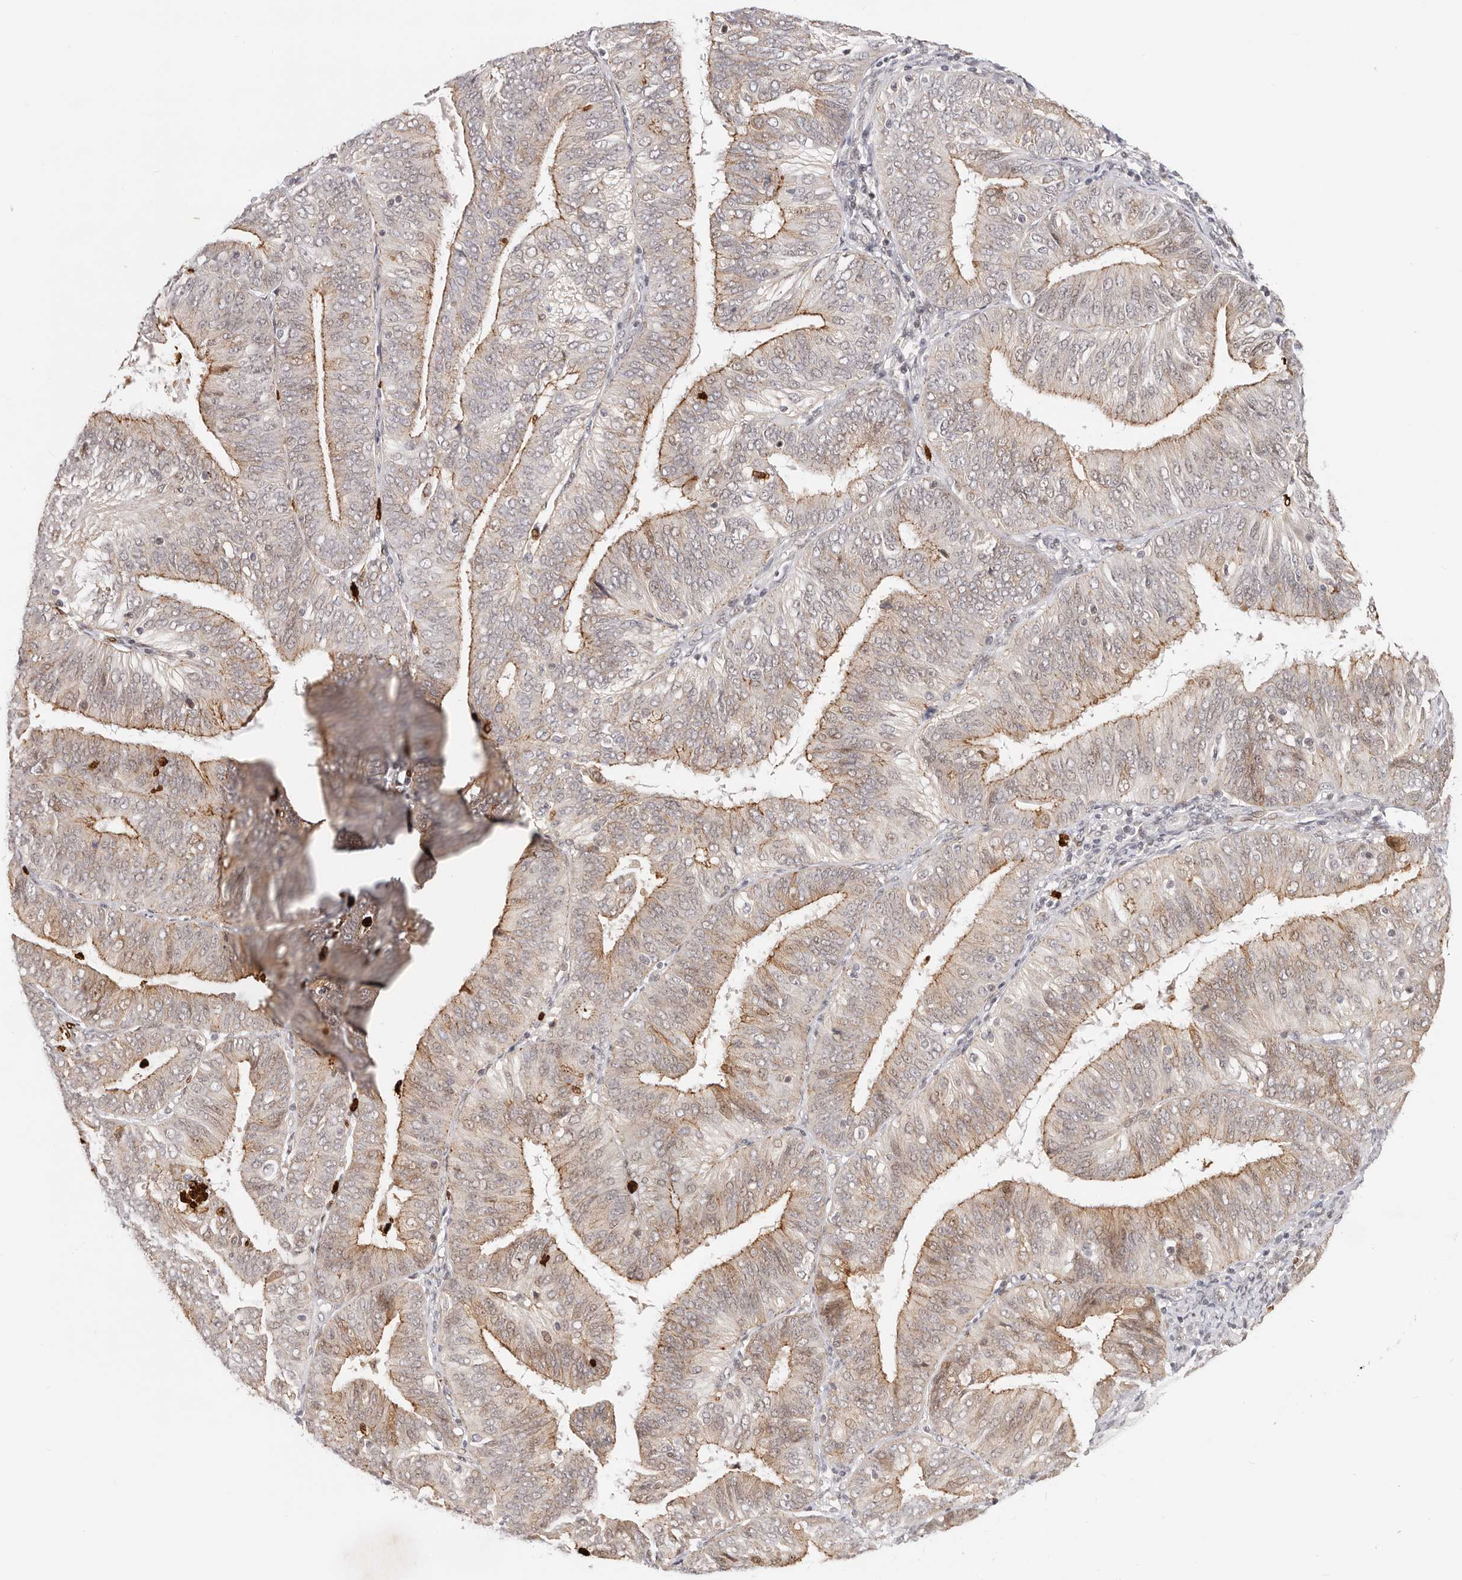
{"staining": {"intensity": "moderate", "quantity": "25%-75%", "location": "cytoplasmic/membranous"}, "tissue": "endometrial cancer", "cell_type": "Tumor cells", "image_type": "cancer", "snomed": [{"axis": "morphology", "description": "Adenocarcinoma, NOS"}, {"axis": "topography", "description": "Endometrium"}], "caption": "Immunohistochemical staining of adenocarcinoma (endometrial) reveals moderate cytoplasmic/membranous protein staining in about 25%-75% of tumor cells.", "gene": "AFDN", "patient": {"sex": "female", "age": 58}}